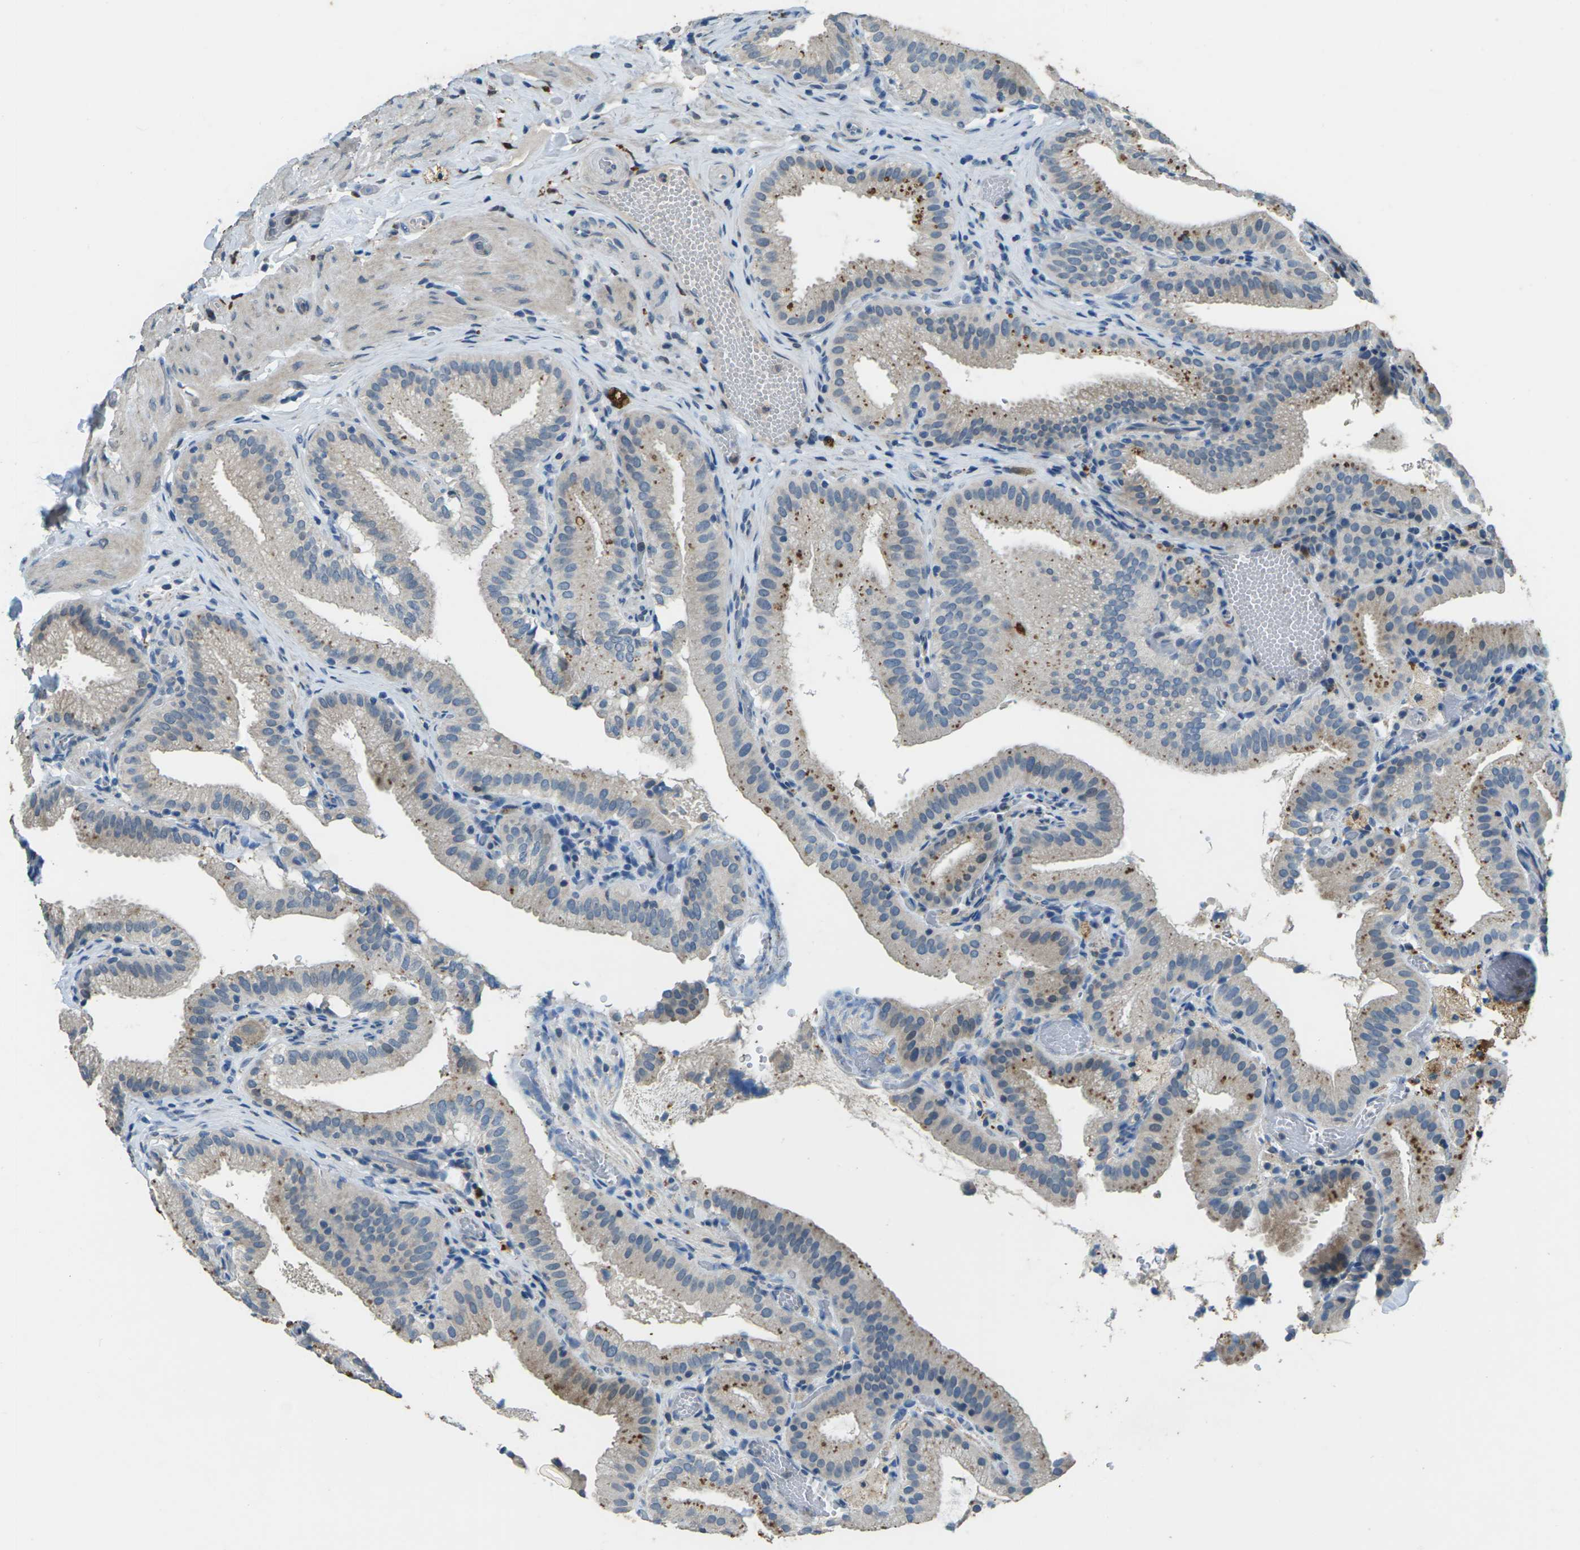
{"staining": {"intensity": "moderate", "quantity": "25%-75%", "location": "cytoplasmic/membranous"}, "tissue": "gallbladder", "cell_type": "Glandular cells", "image_type": "normal", "snomed": [{"axis": "morphology", "description": "Normal tissue, NOS"}, {"axis": "topography", "description": "Gallbladder"}], "caption": "Immunohistochemistry image of unremarkable gallbladder stained for a protein (brown), which displays medium levels of moderate cytoplasmic/membranous expression in approximately 25%-75% of glandular cells.", "gene": "SIGLEC14", "patient": {"sex": "male", "age": 54}}